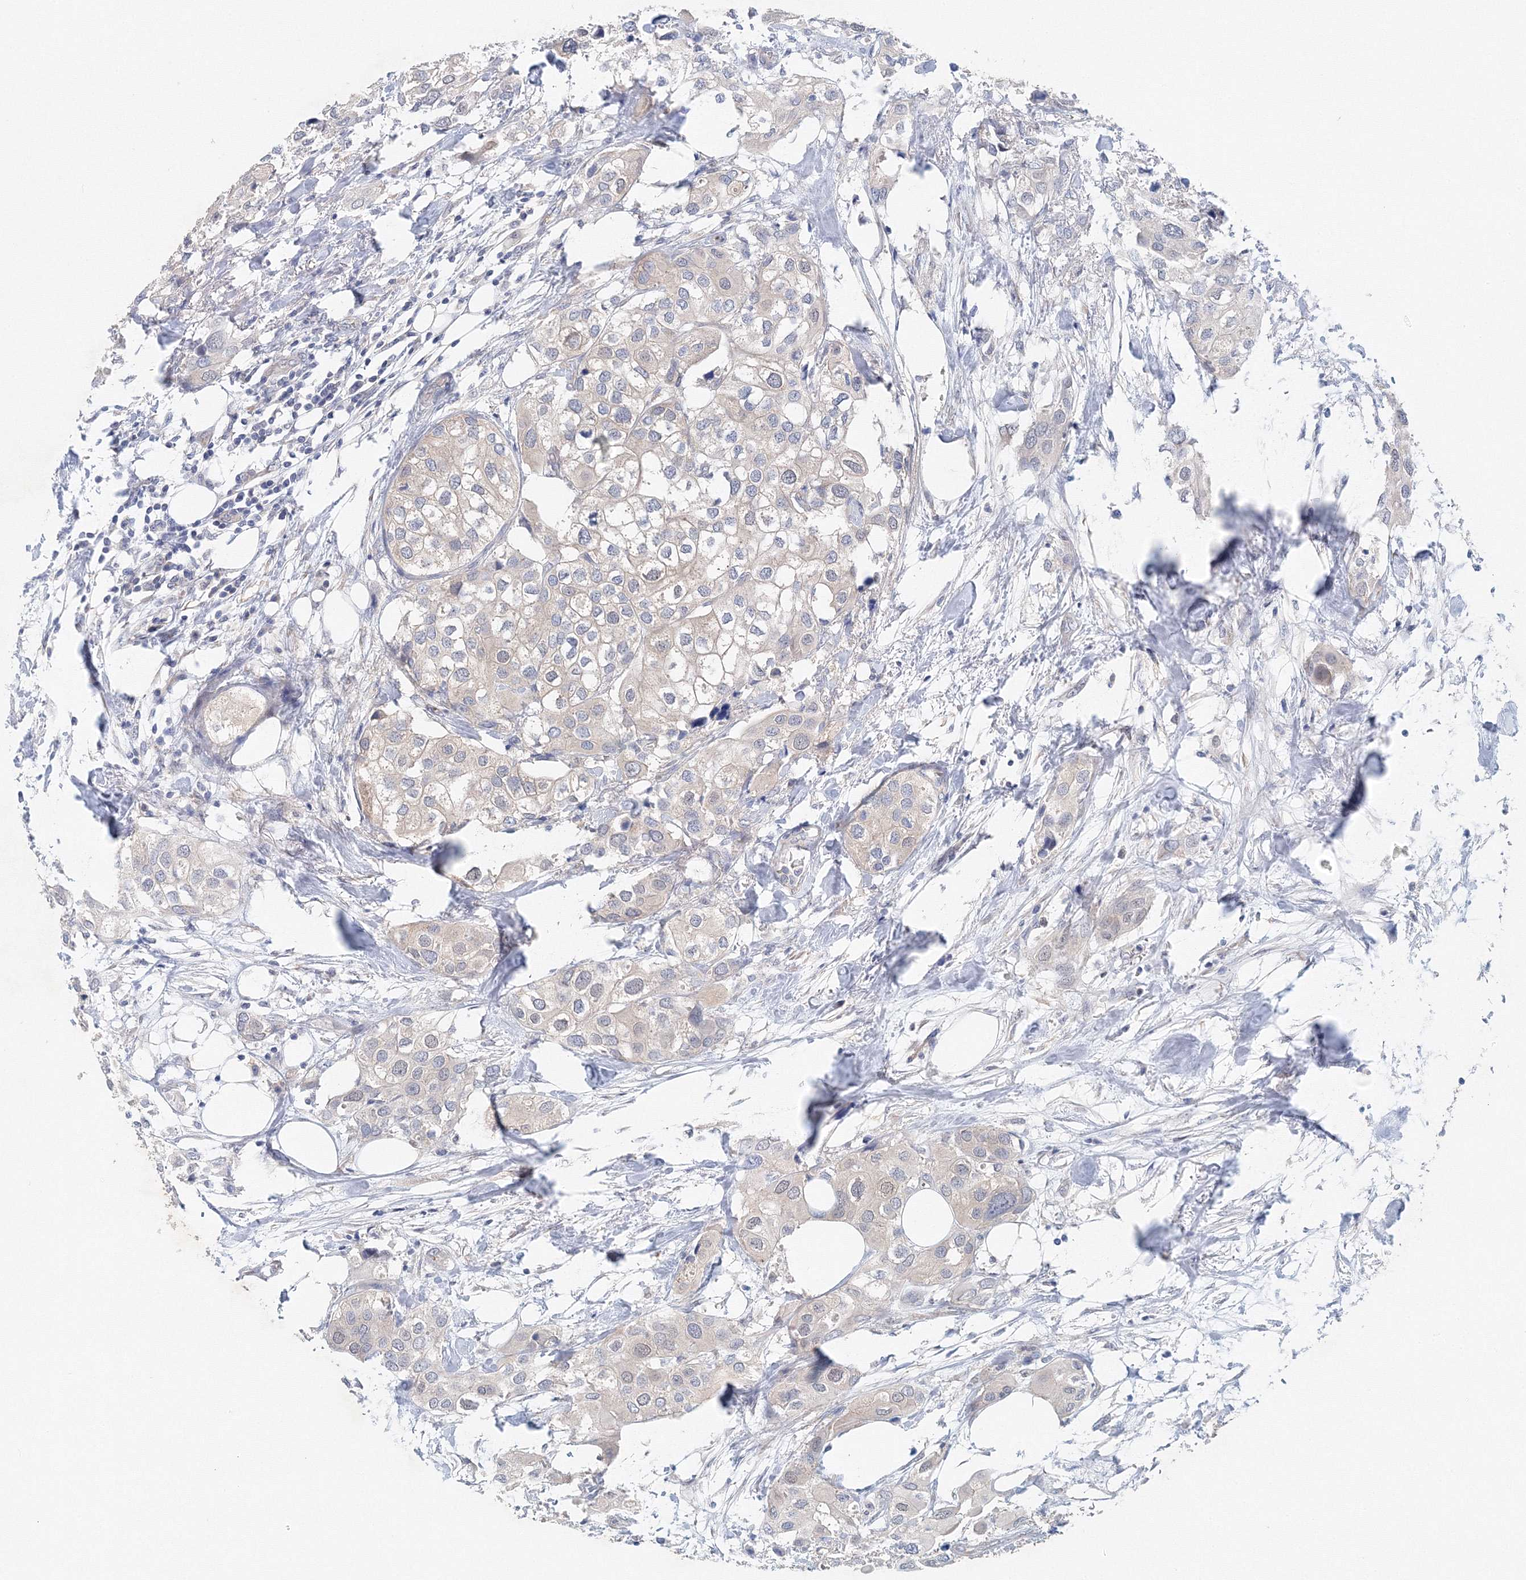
{"staining": {"intensity": "negative", "quantity": "none", "location": "none"}, "tissue": "urothelial cancer", "cell_type": "Tumor cells", "image_type": "cancer", "snomed": [{"axis": "morphology", "description": "Urothelial carcinoma, High grade"}, {"axis": "topography", "description": "Urinary bladder"}], "caption": "IHC image of high-grade urothelial carcinoma stained for a protein (brown), which demonstrates no expression in tumor cells. Brightfield microscopy of IHC stained with DAB (3,3'-diaminobenzidine) (brown) and hematoxylin (blue), captured at high magnification.", "gene": "TPRKB", "patient": {"sex": "male", "age": 64}}